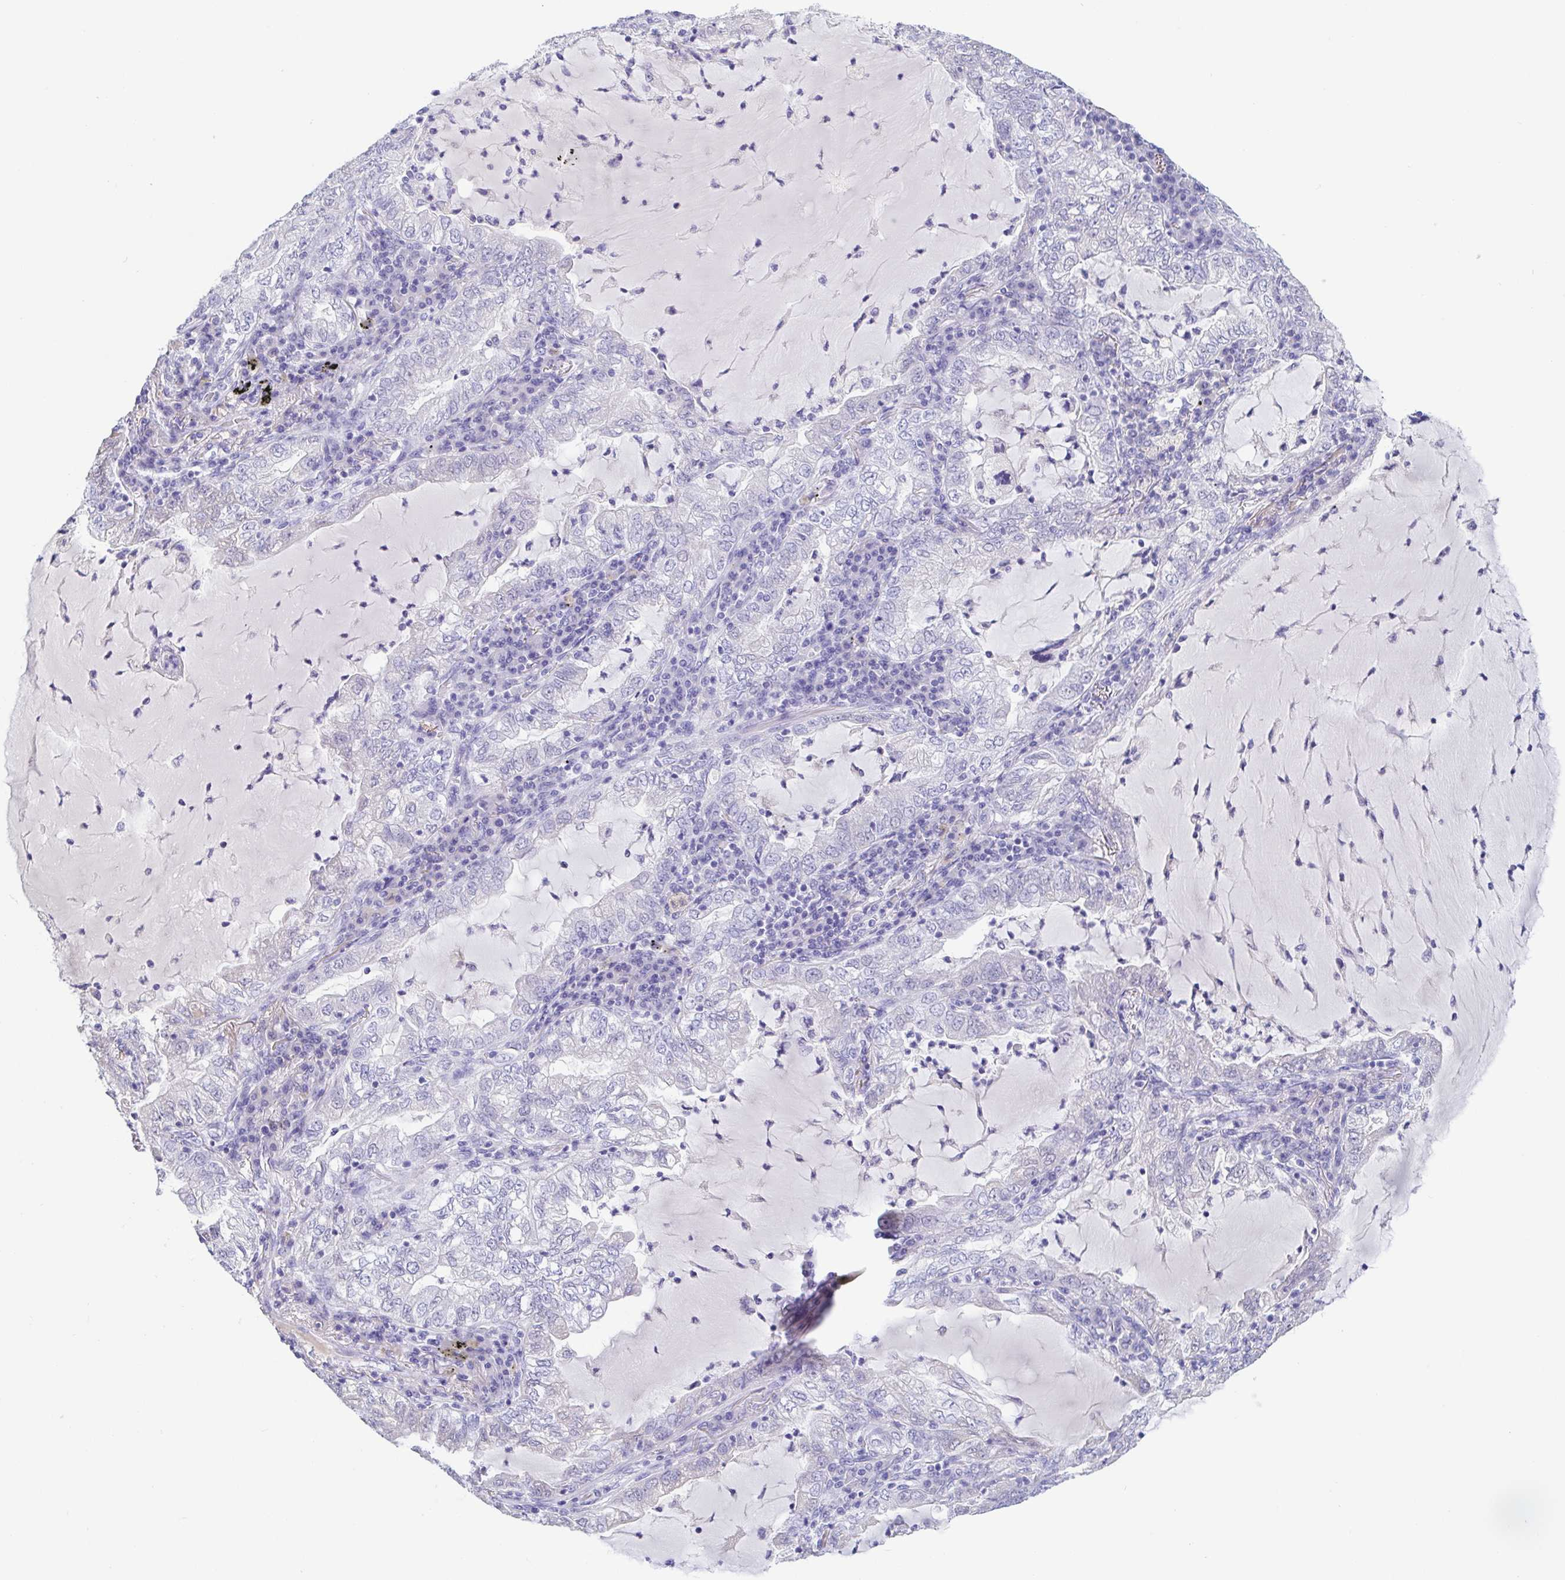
{"staining": {"intensity": "negative", "quantity": "none", "location": "none"}, "tissue": "lung cancer", "cell_type": "Tumor cells", "image_type": "cancer", "snomed": [{"axis": "morphology", "description": "Adenocarcinoma, NOS"}, {"axis": "topography", "description": "Lung"}], "caption": "Immunohistochemical staining of human lung cancer demonstrates no significant expression in tumor cells.", "gene": "TREH", "patient": {"sex": "female", "age": 73}}